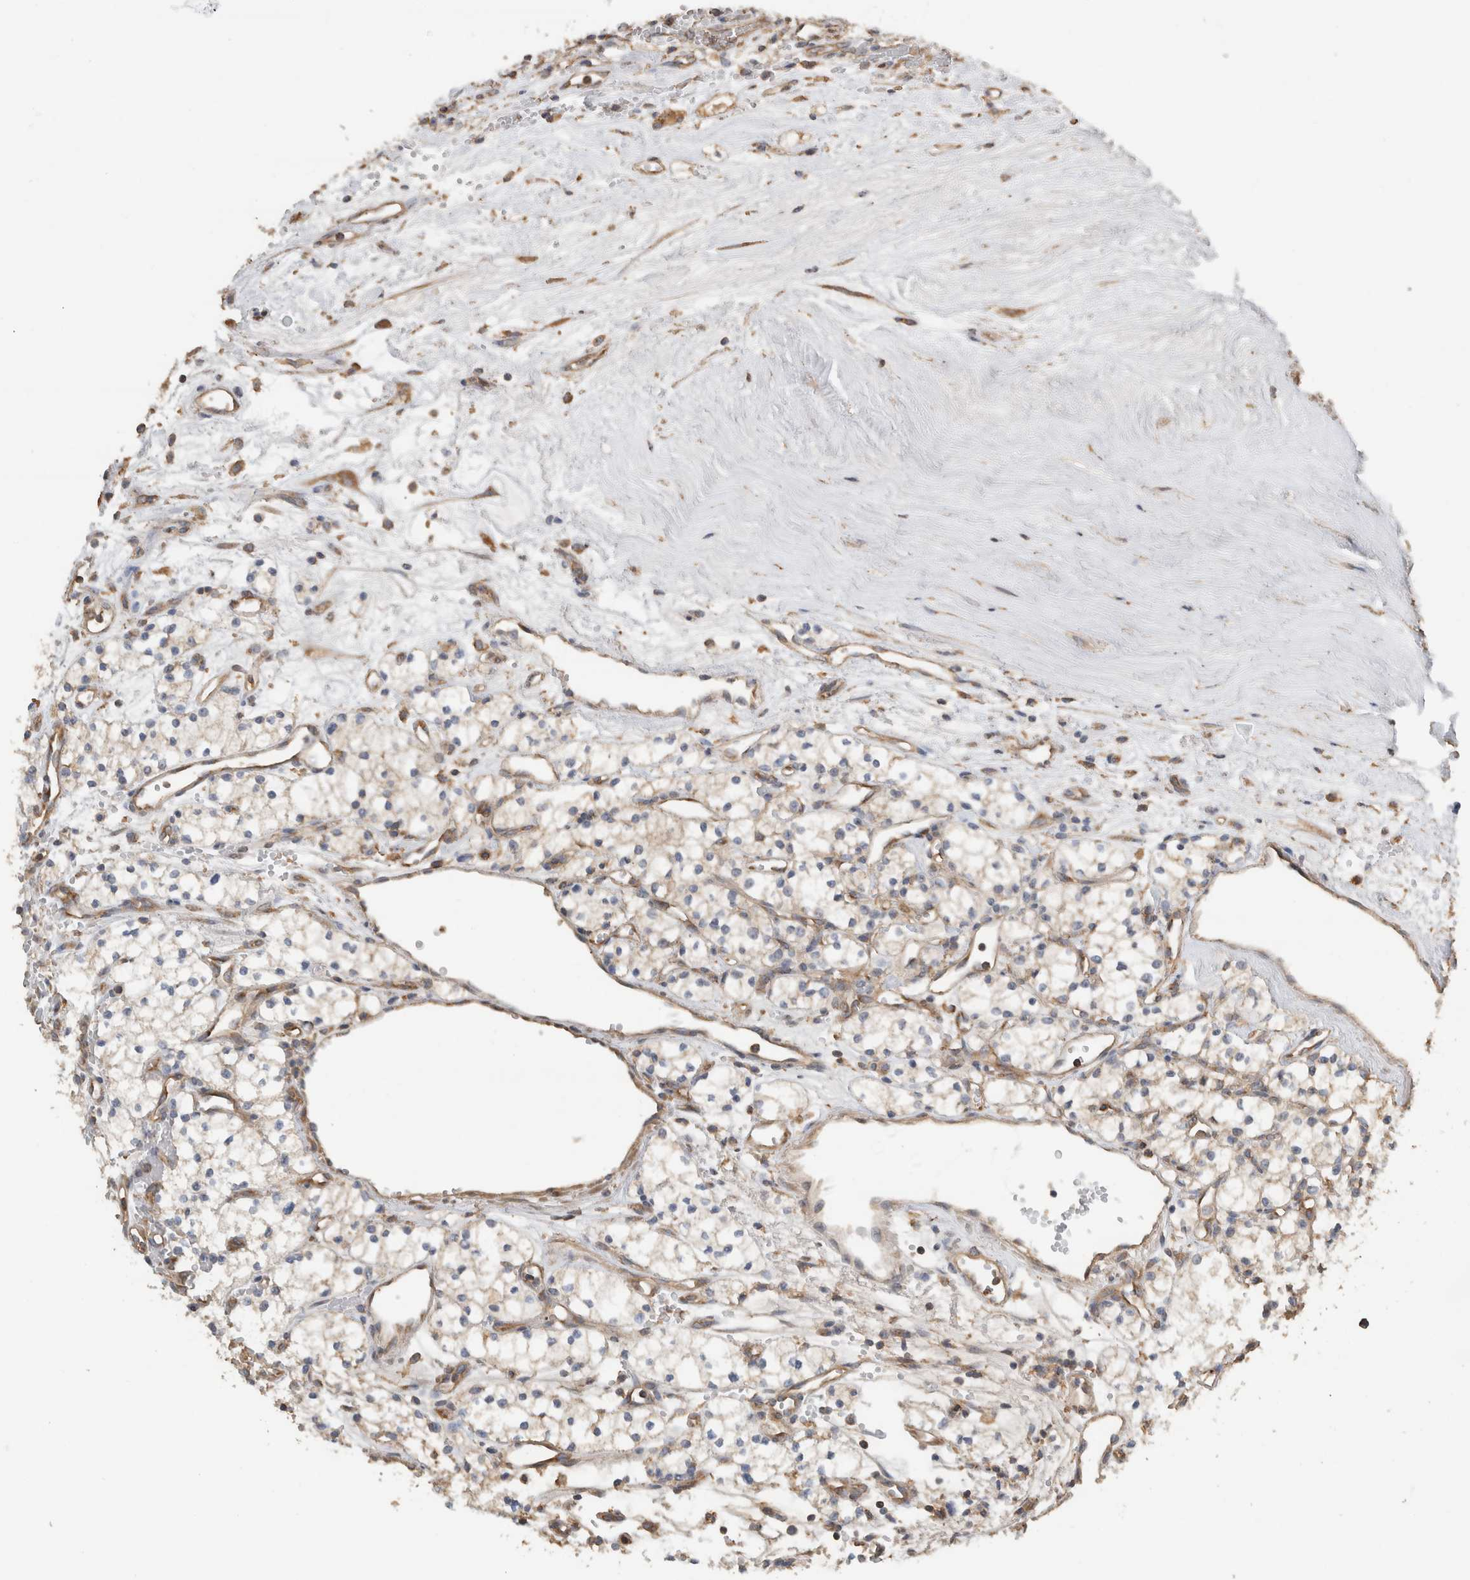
{"staining": {"intensity": "negative", "quantity": "none", "location": "none"}, "tissue": "renal cancer", "cell_type": "Tumor cells", "image_type": "cancer", "snomed": [{"axis": "morphology", "description": "Adenocarcinoma, NOS"}, {"axis": "topography", "description": "Kidney"}], "caption": "This is an IHC image of renal cancer (adenocarcinoma). There is no staining in tumor cells.", "gene": "EIF4G3", "patient": {"sex": "male", "age": 59}}